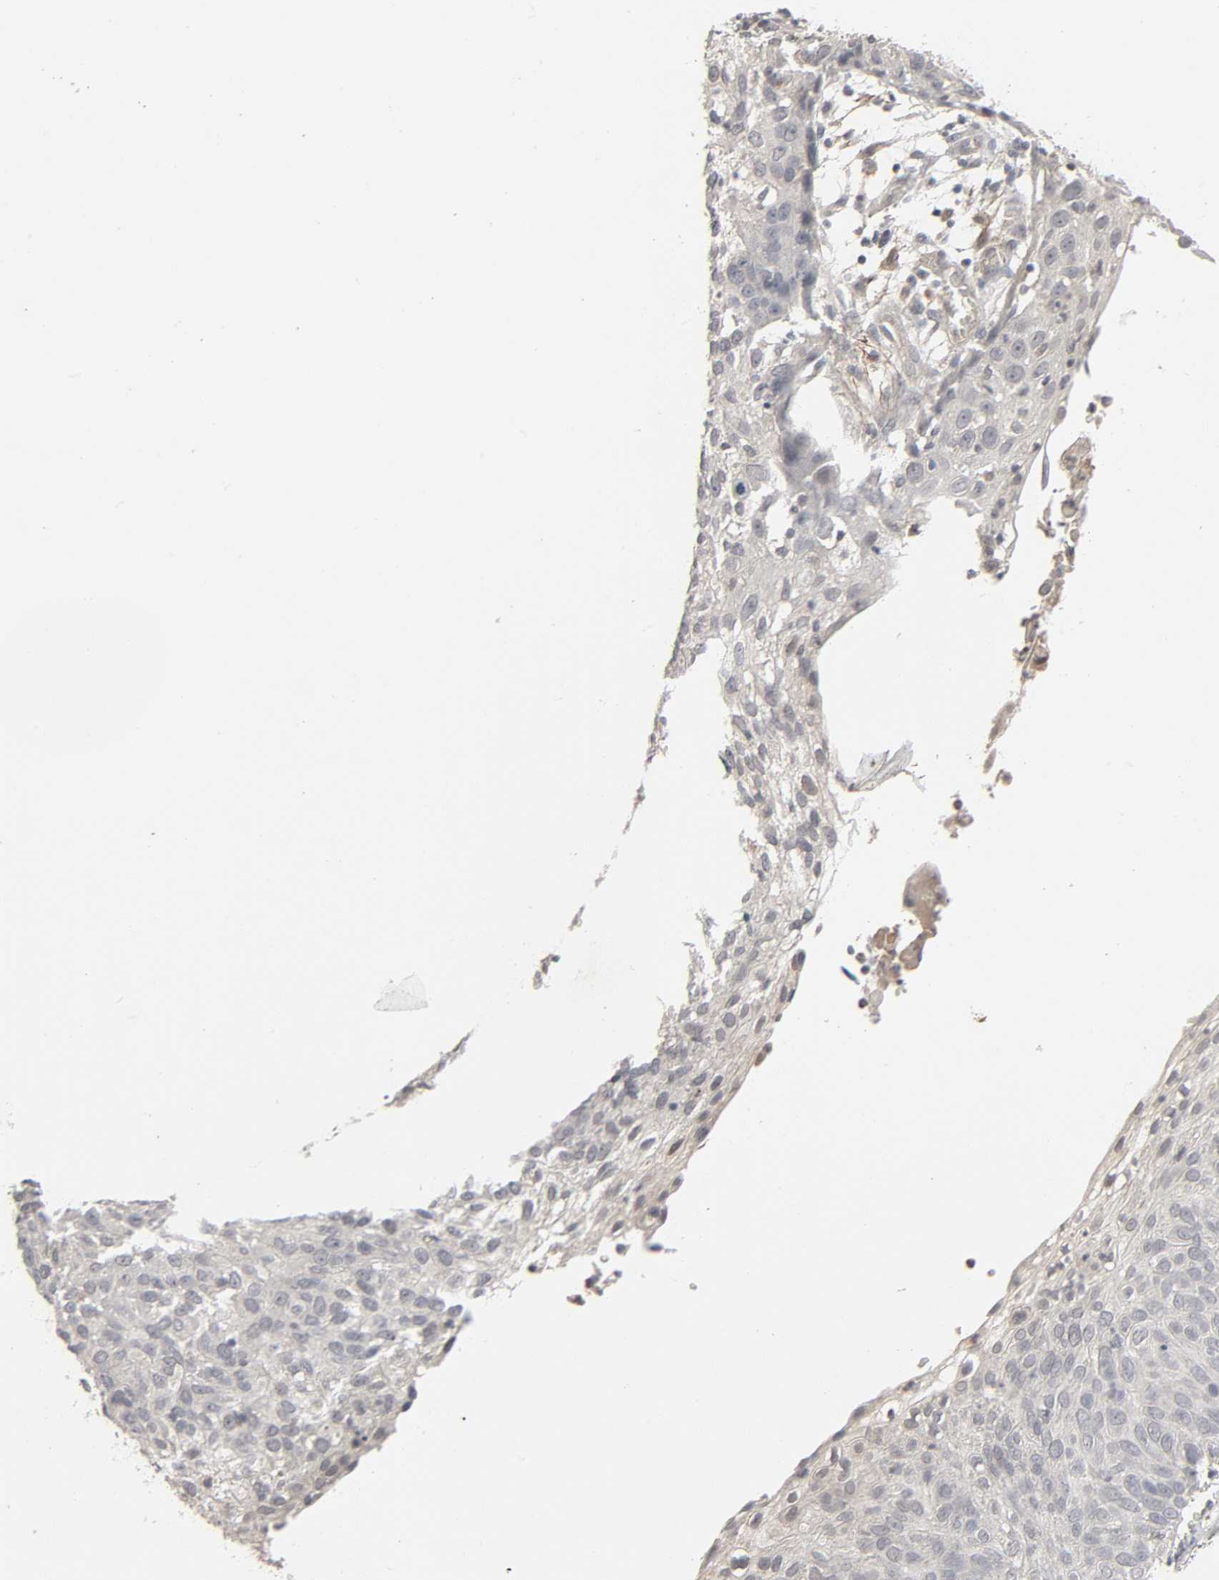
{"staining": {"intensity": "negative", "quantity": "none", "location": "none"}, "tissue": "skin cancer", "cell_type": "Tumor cells", "image_type": "cancer", "snomed": [{"axis": "morphology", "description": "Squamous cell carcinoma, NOS"}, {"axis": "topography", "description": "Skin"}], "caption": "There is no significant positivity in tumor cells of skin cancer (squamous cell carcinoma).", "gene": "ZNF222", "patient": {"sex": "male", "age": 87}}